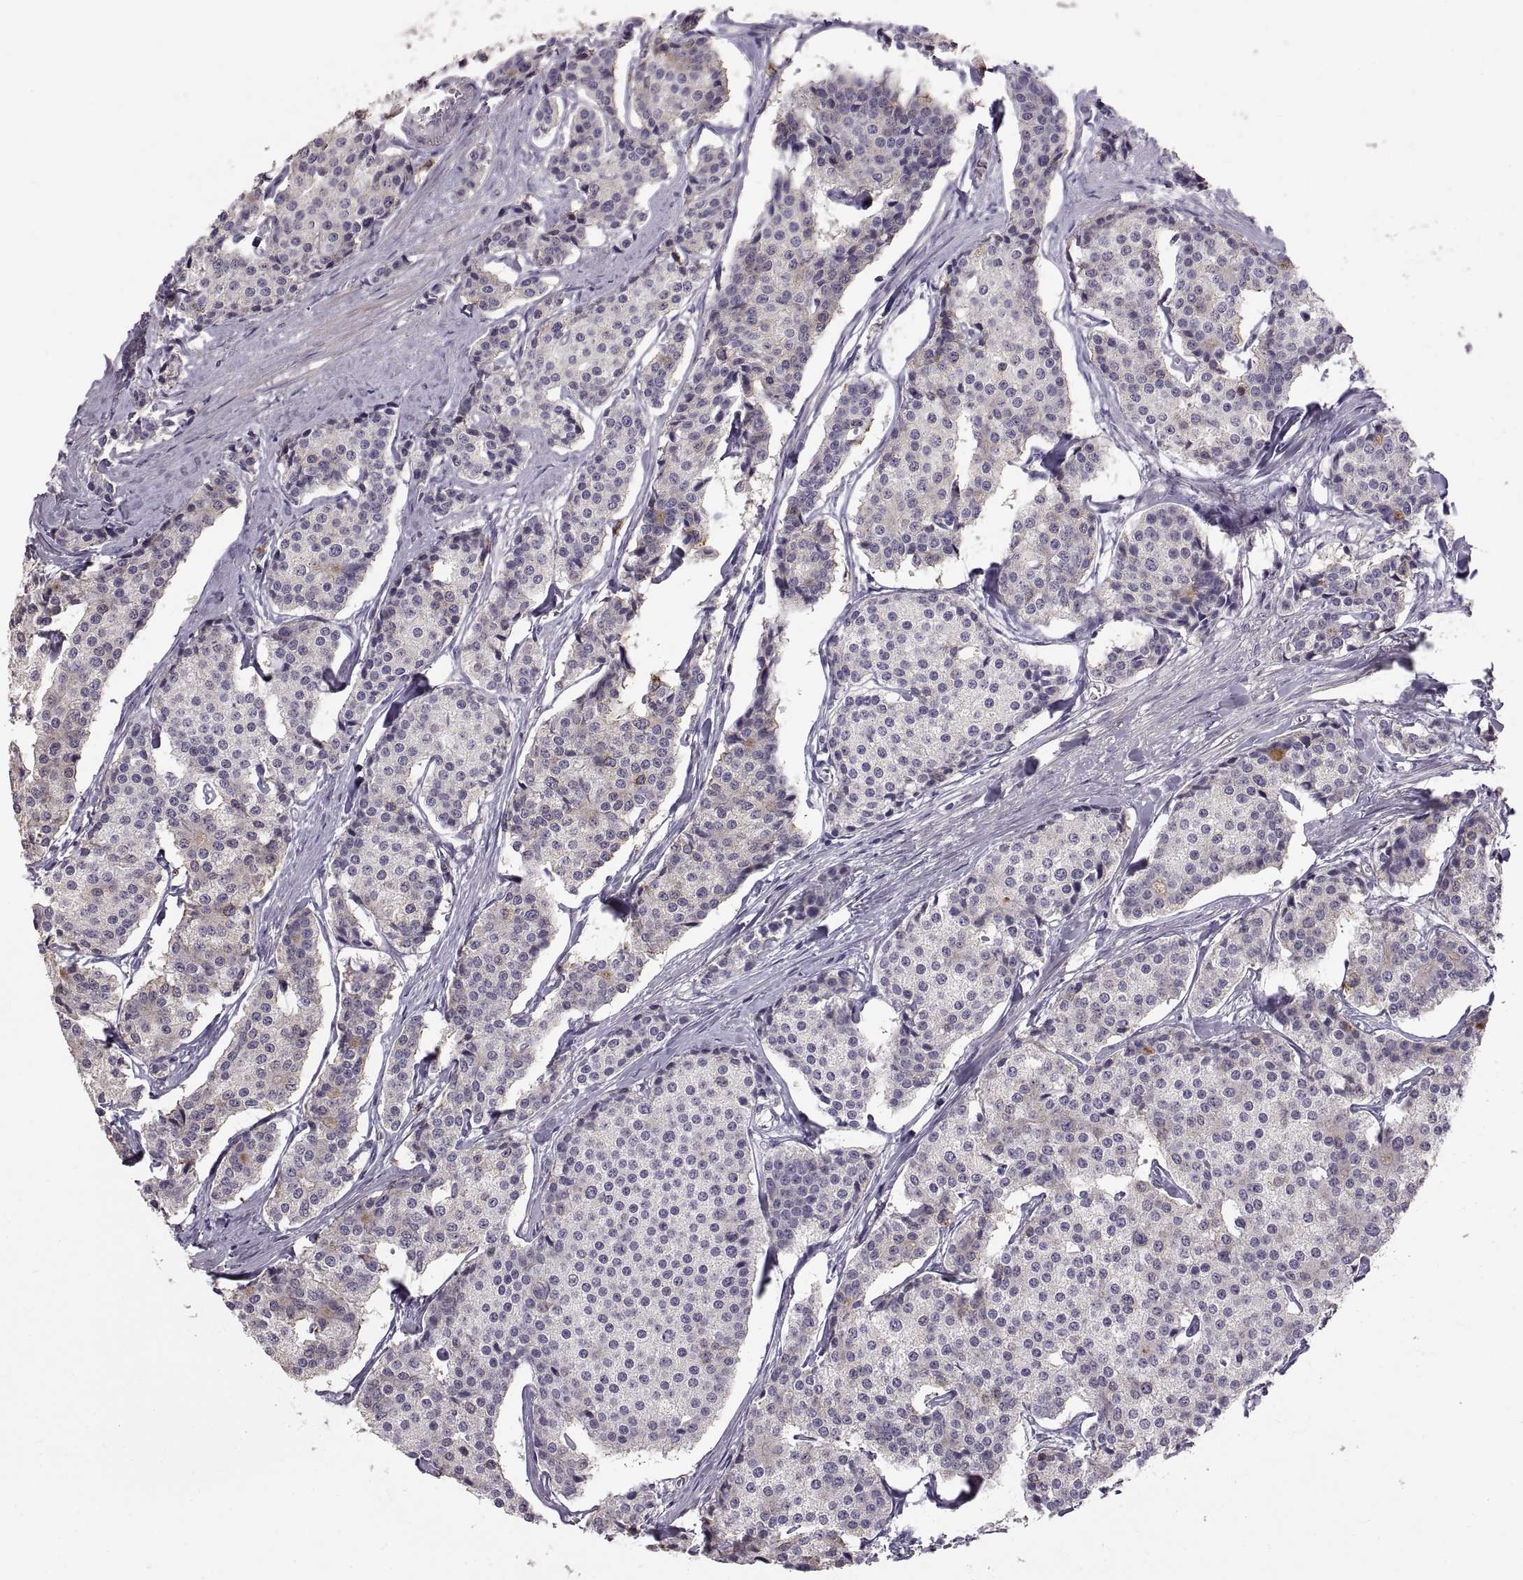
{"staining": {"intensity": "weak", "quantity": "<25%", "location": "cytoplasmic/membranous"}, "tissue": "carcinoid", "cell_type": "Tumor cells", "image_type": "cancer", "snomed": [{"axis": "morphology", "description": "Carcinoid, malignant, NOS"}, {"axis": "topography", "description": "Small intestine"}], "caption": "An image of malignant carcinoid stained for a protein exhibits no brown staining in tumor cells.", "gene": "WFDC8", "patient": {"sex": "female", "age": 65}}